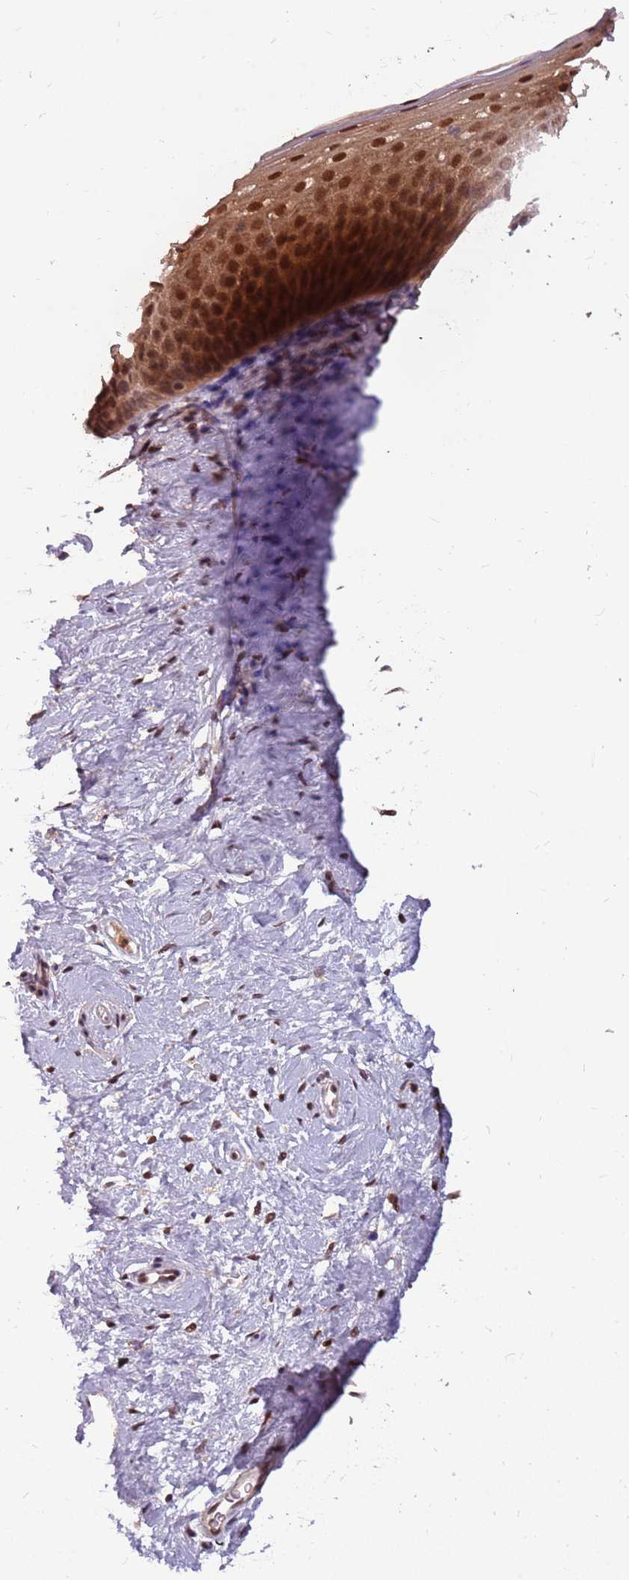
{"staining": {"intensity": "moderate", "quantity": ">75%", "location": "nuclear"}, "tissue": "cervix", "cell_type": "Glandular cells", "image_type": "normal", "snomed": [{"axis": "morphology", "description": "Normal tissue, NOS"}, {"axis": "topography", "description": "Cervix"}], "caption": "About >75% of glandular cells in normal cervix exhibit moderate nuclear protein staining as visualized by brown immunohistochemical staining.", "gene": "GBP2", "patient": {"sex": "female", "age": 57}}